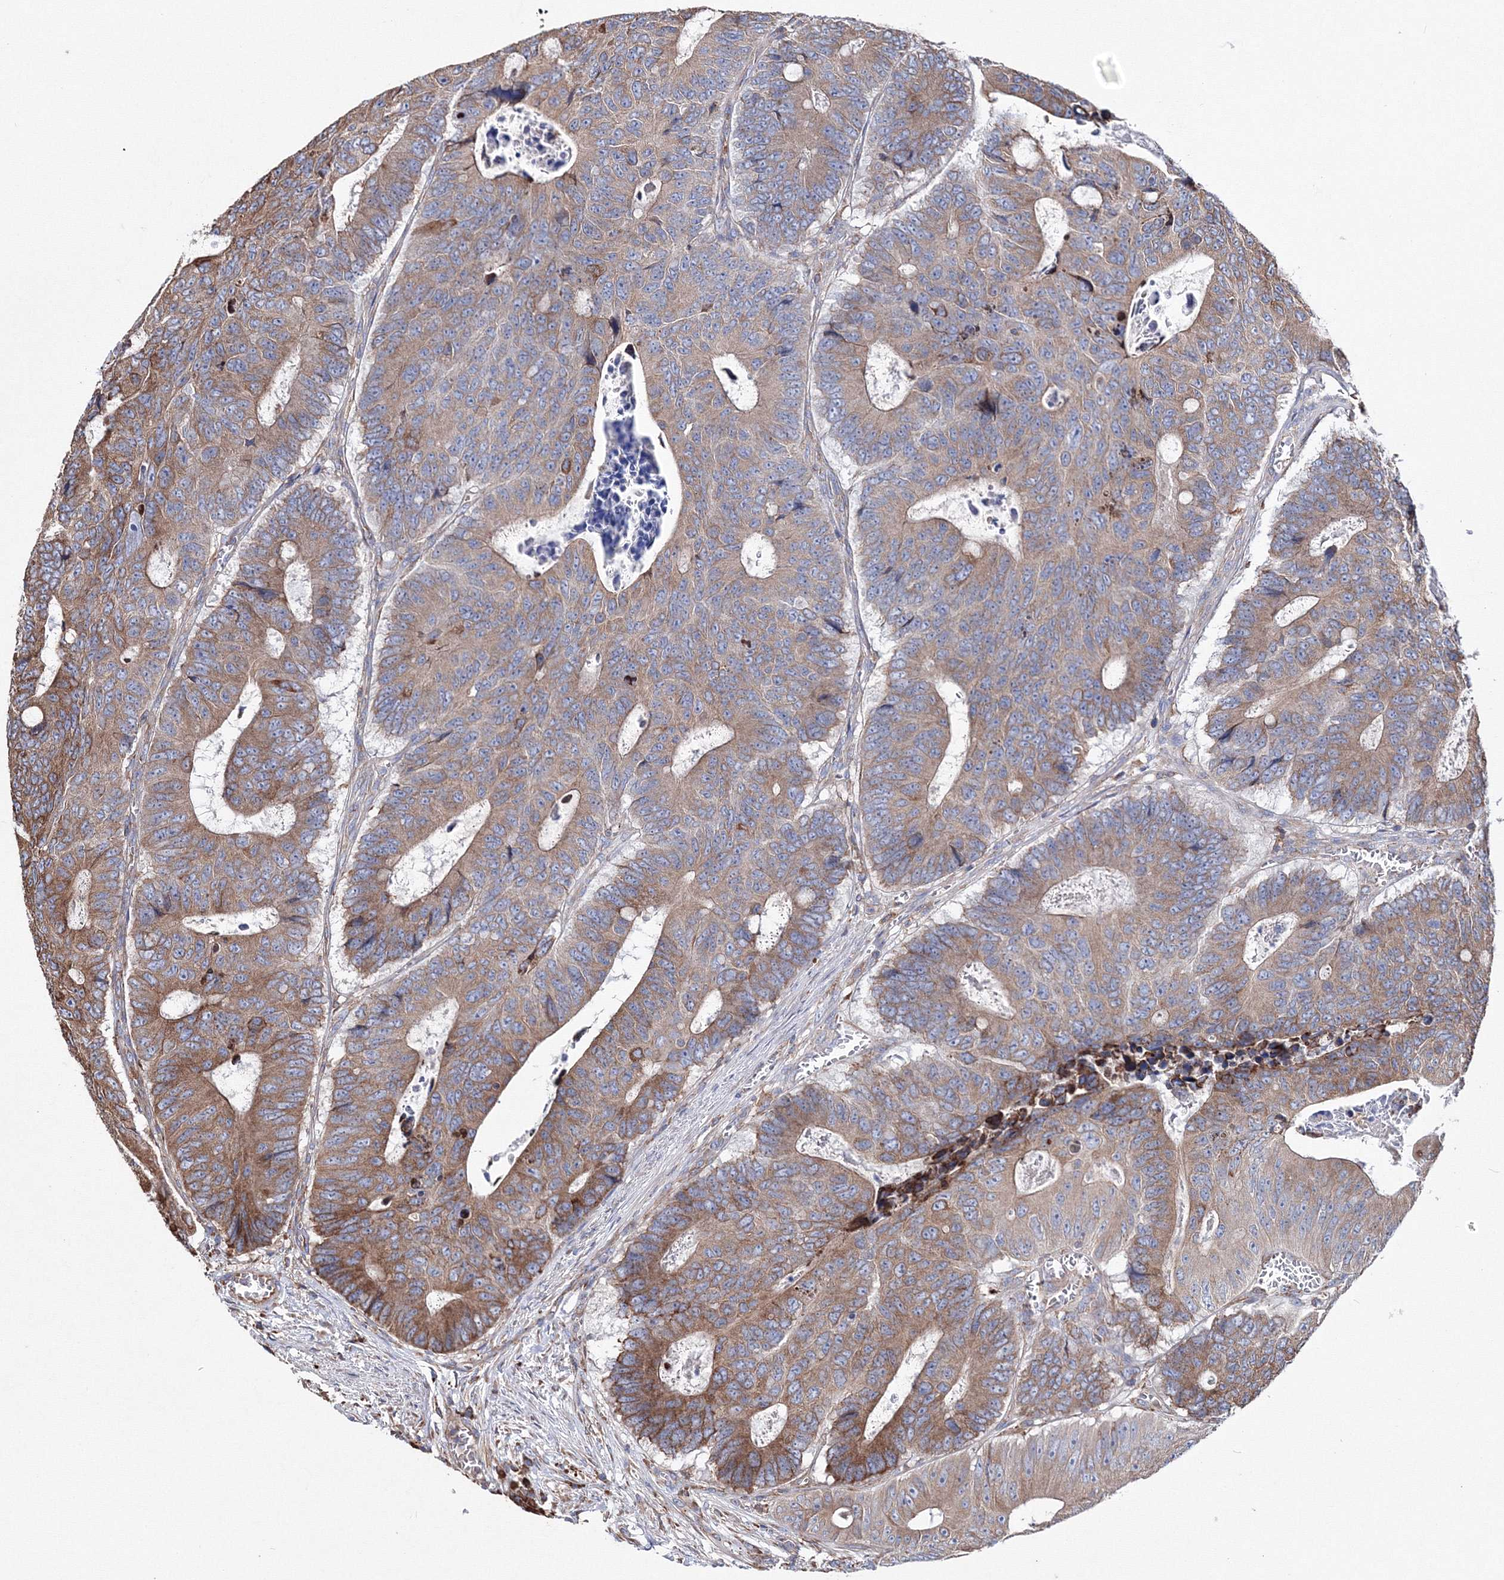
{"staining": {"intensity": "moderate", "quantity": "25%-75%", "location": "cytoplasmic/membranous"}, "tissue": "colorectal cancer", "cell_type": "Tumor cells", "image_type": "cancer", "snomed": [{"axis": "morphology", "description": "Adenocarcinoma, NOS"}, {"axis": "topography", "description": "Colon"}], "caption": "Immunohistochemical staining of colorectal cancer exhibits medium levels of moderate cytoplasmic/membranous protein staining in approximately 25%-75% of tumor cells.", "gene": "VPS8", "patient": {"sex": "male", "age": 87}}